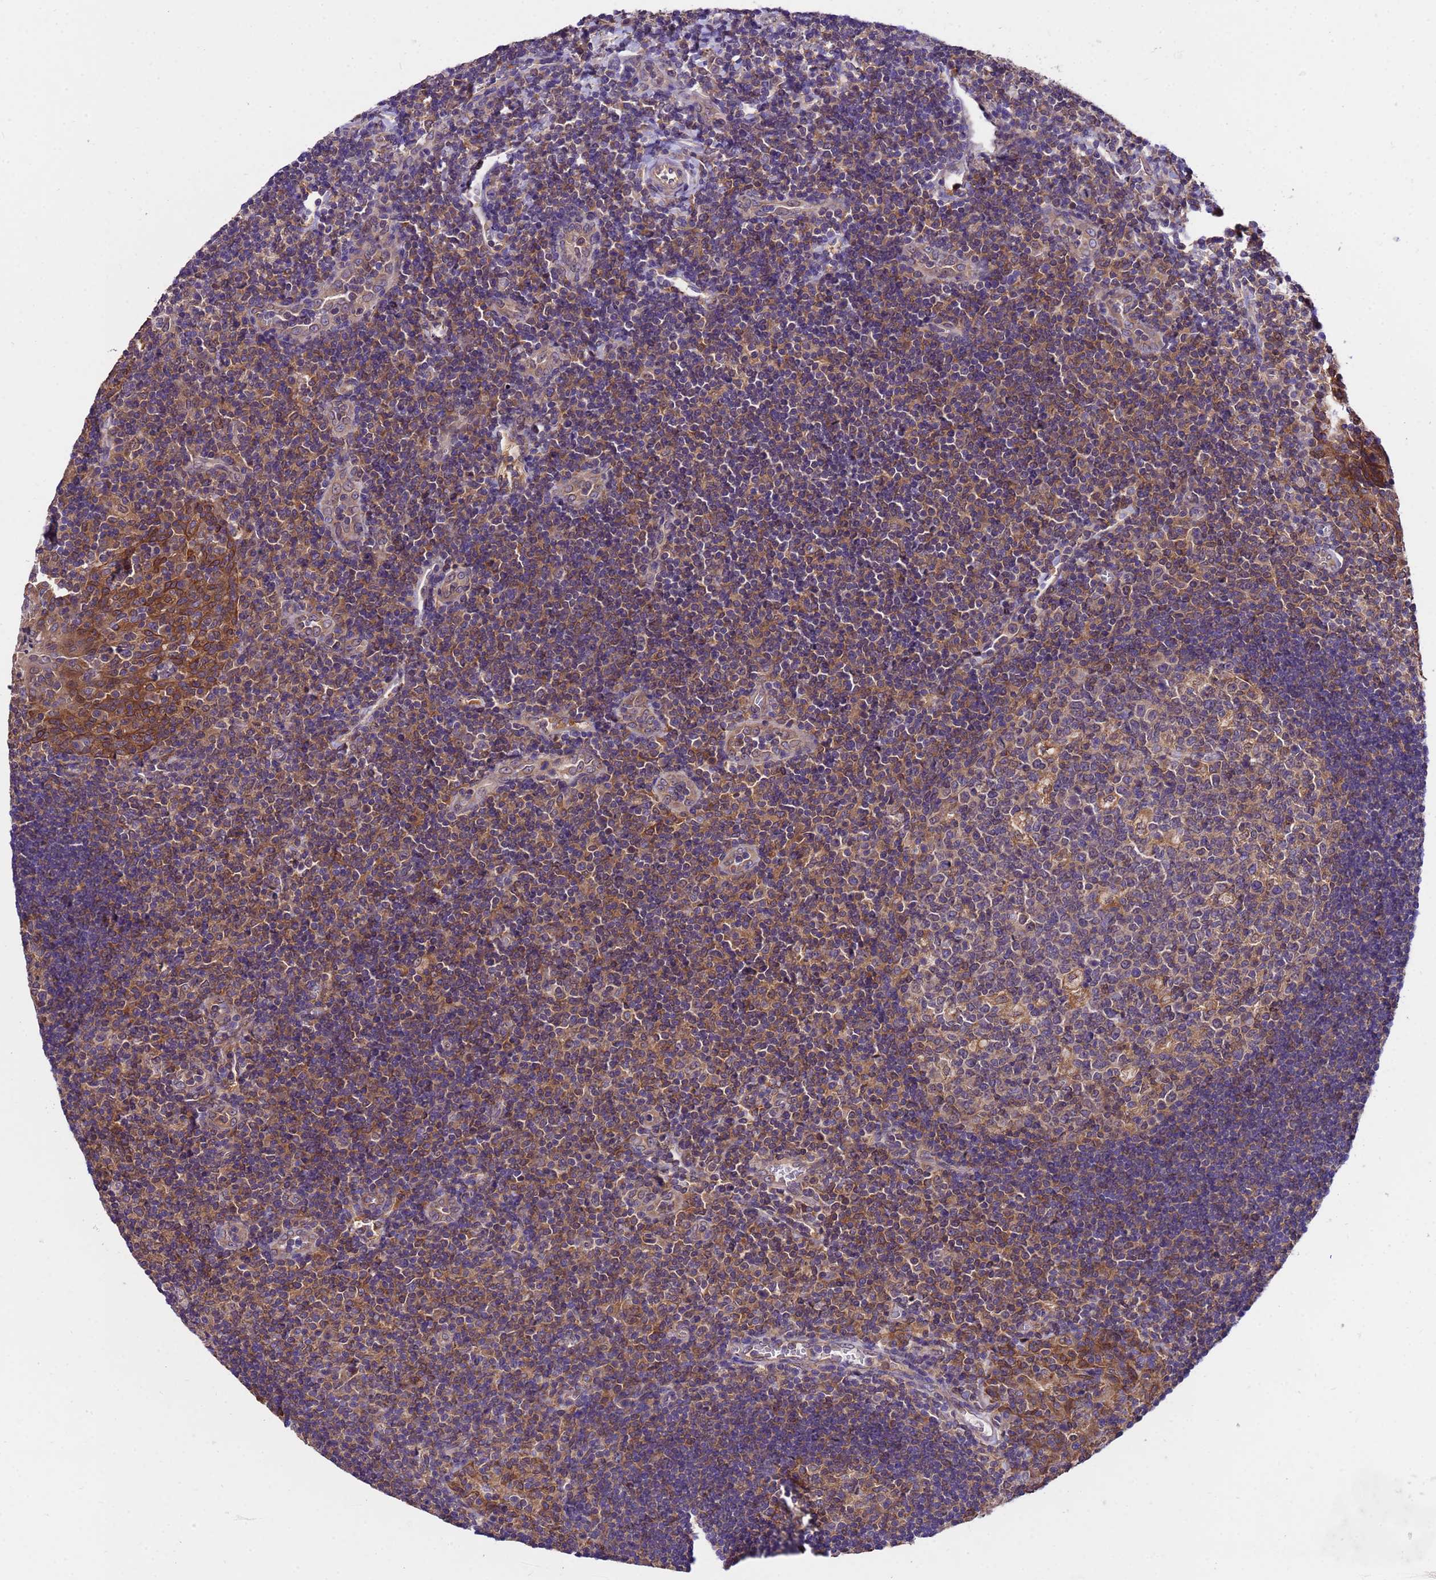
{"staining": {"intensity": "moderate", "quantity": "<25%", "location": "cytoplasmic/membranous"}, "tissue": "tonsil", "cell_type": "Germinal center cells", "image_type": "normal", "snomed": [{"axis": "morphology", "description": "Normal tissue, NOS"}, {"axis": "topography", "description": "Tonsil"}], "caption": "A high-resolution micrograph shows immunohistochemistry staining of benign tonsil, which demonstrates moderate cytoplasmic/membranous positivity in approximately <25% of germinal center cells.", "gene": "GET3", "patient": {"sex": "male", "age": 17}}